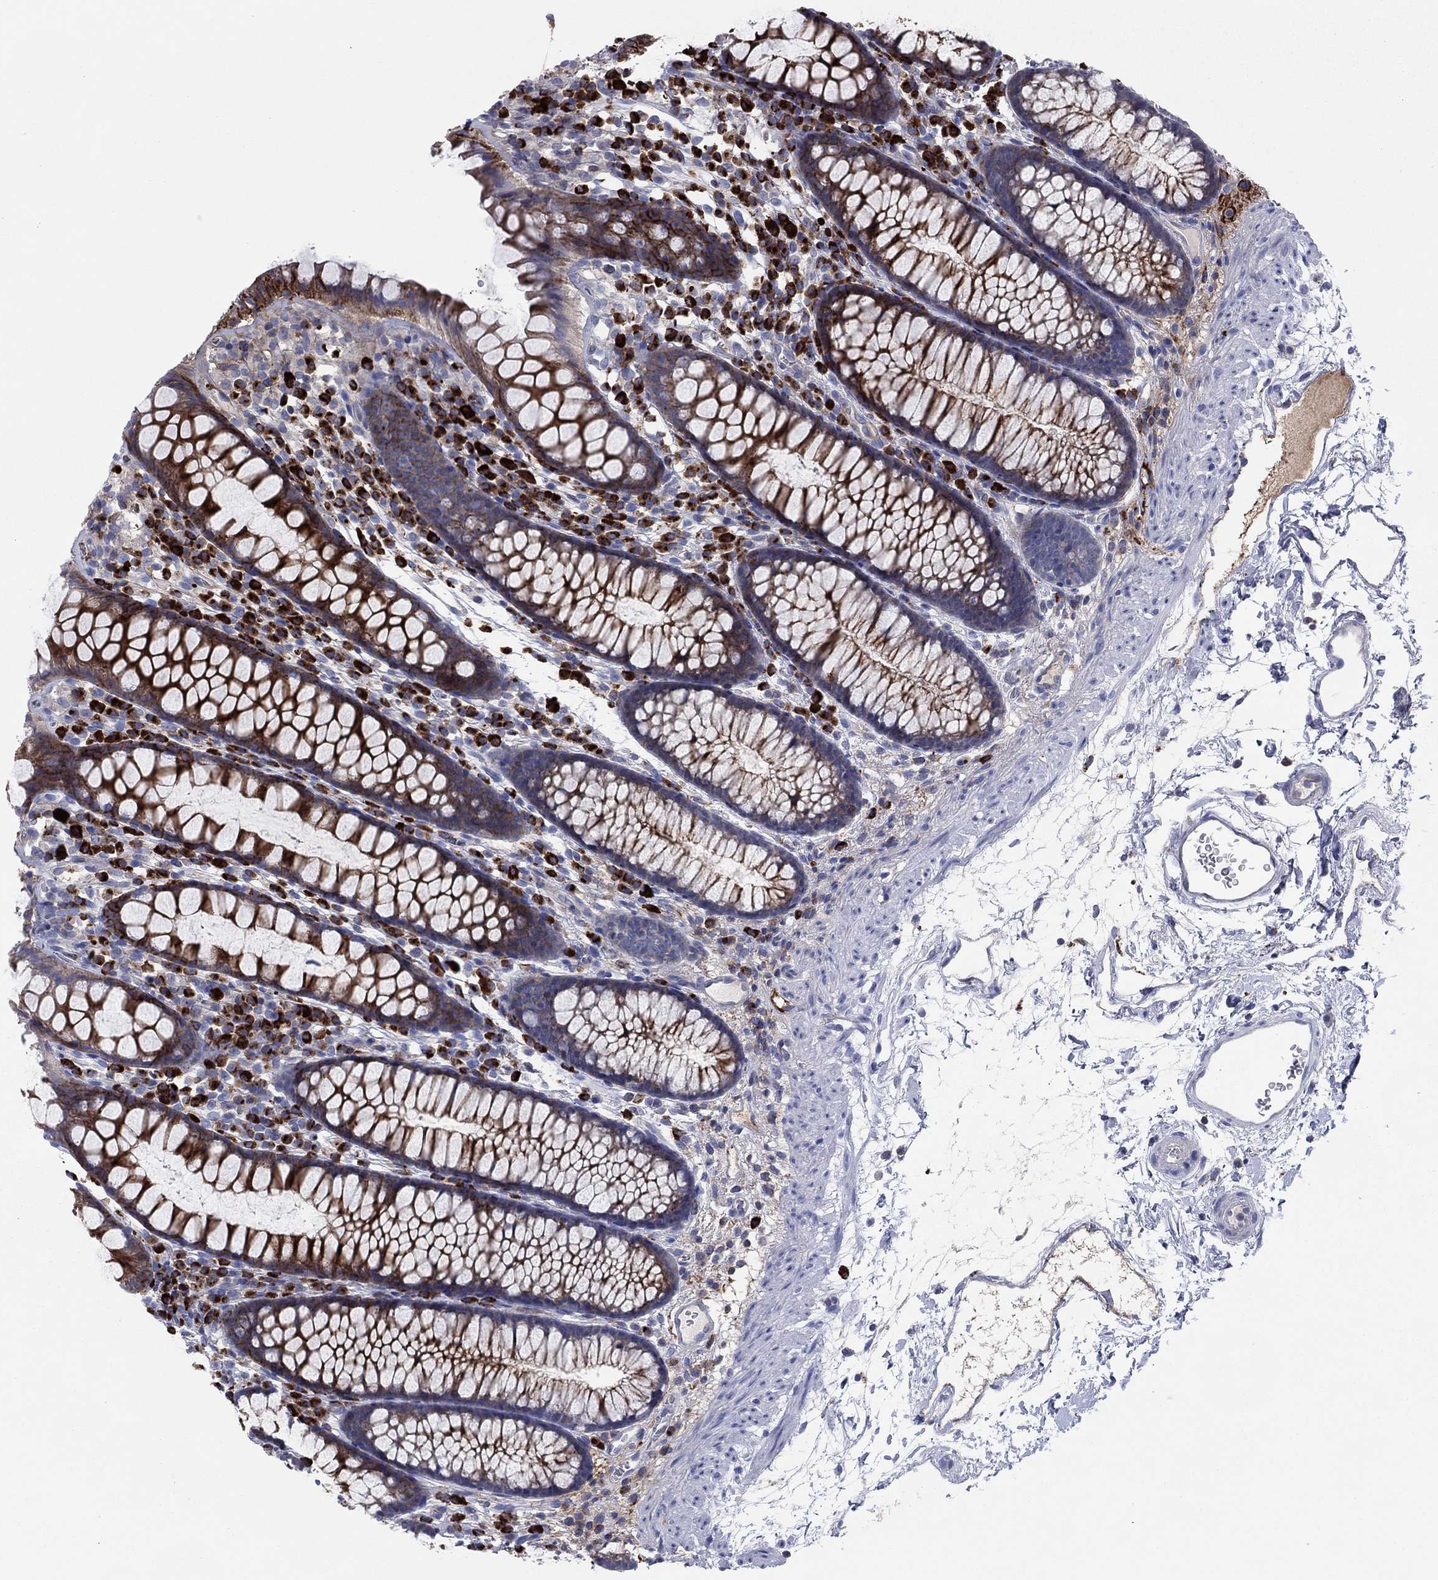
{"staining": {"intensity": "negative", "quantity": "none", "location": "none"}, "tissue": "colon", "cell_type": "Endothelial cells", "image_type": "normal", "snomed": [{"axis": "morphology", "description": "Normal tissue, NOS"}, {"axis": "topography", "description": "Colon"}], "caption": "A photomicrograph of human colon is negative for staining in endothelial cells. (DAB immunohistochemistry (IHC) with hematoxylin counter stain).", "gene": "PVR", "patient": {"sex": "male", "age": 76}}